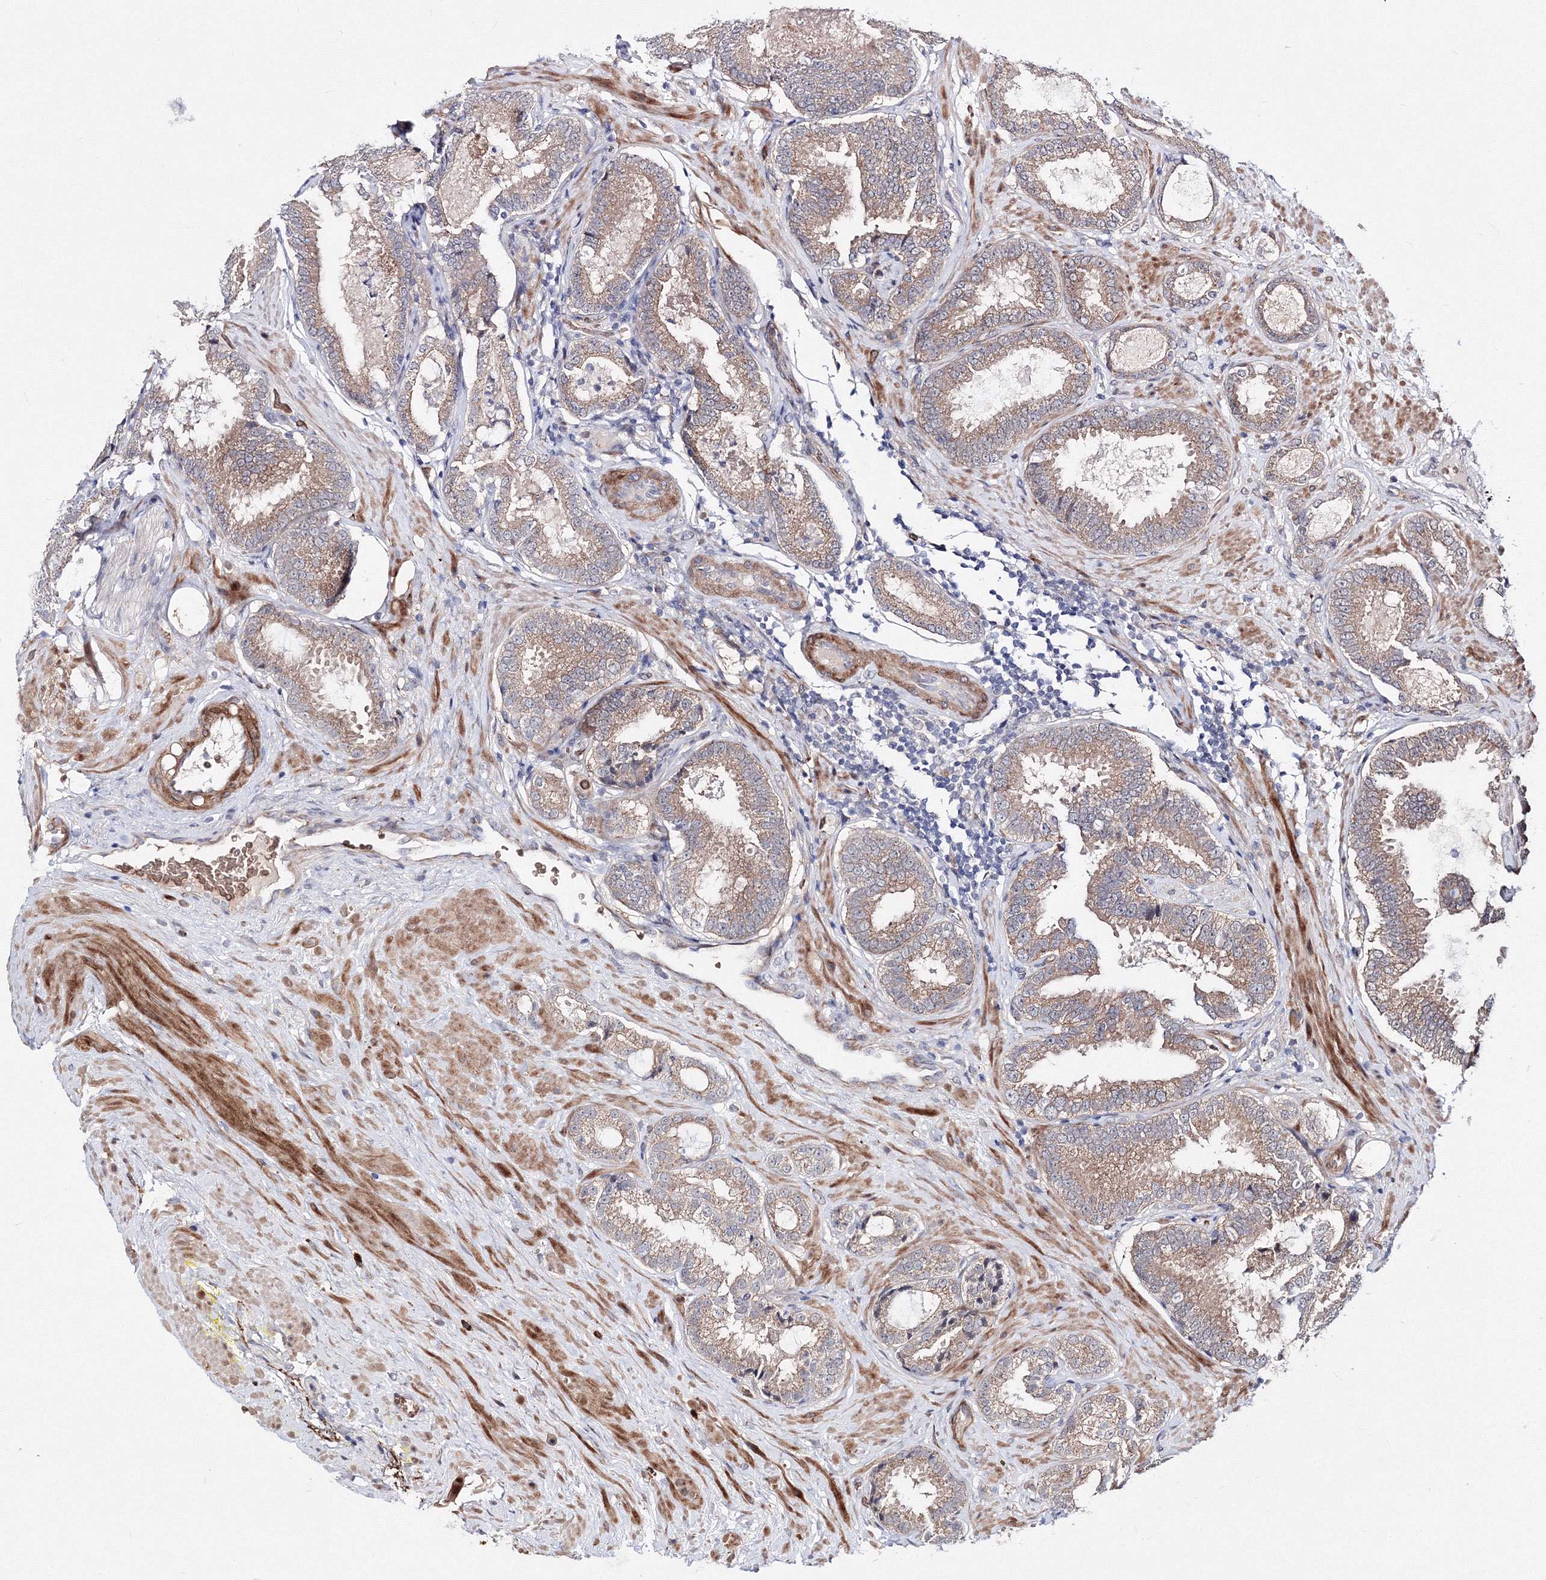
{"staining": {"intensity": "moderate", "quantity": ">75%", "location": "cytoplasmic/membranous"}, "tissue": "prostate cancer", "cell_type": "Tumor cells", "image_type": "cancer", "snomed": [{"axis": "morphology", "description": "Adenocarcinoma, Low grade"}, {"axis": "topography", "description": "Prostate"}], "caption": "Approximately >75% of tumor cells in prostate low-grade adenocarcinoma show moderate cytoplasmic/membranous protein expression as visualized by brown immunohistochemical staining.", "gene": "C11orf52", "patient": {"sex": "male", "age": 71}}